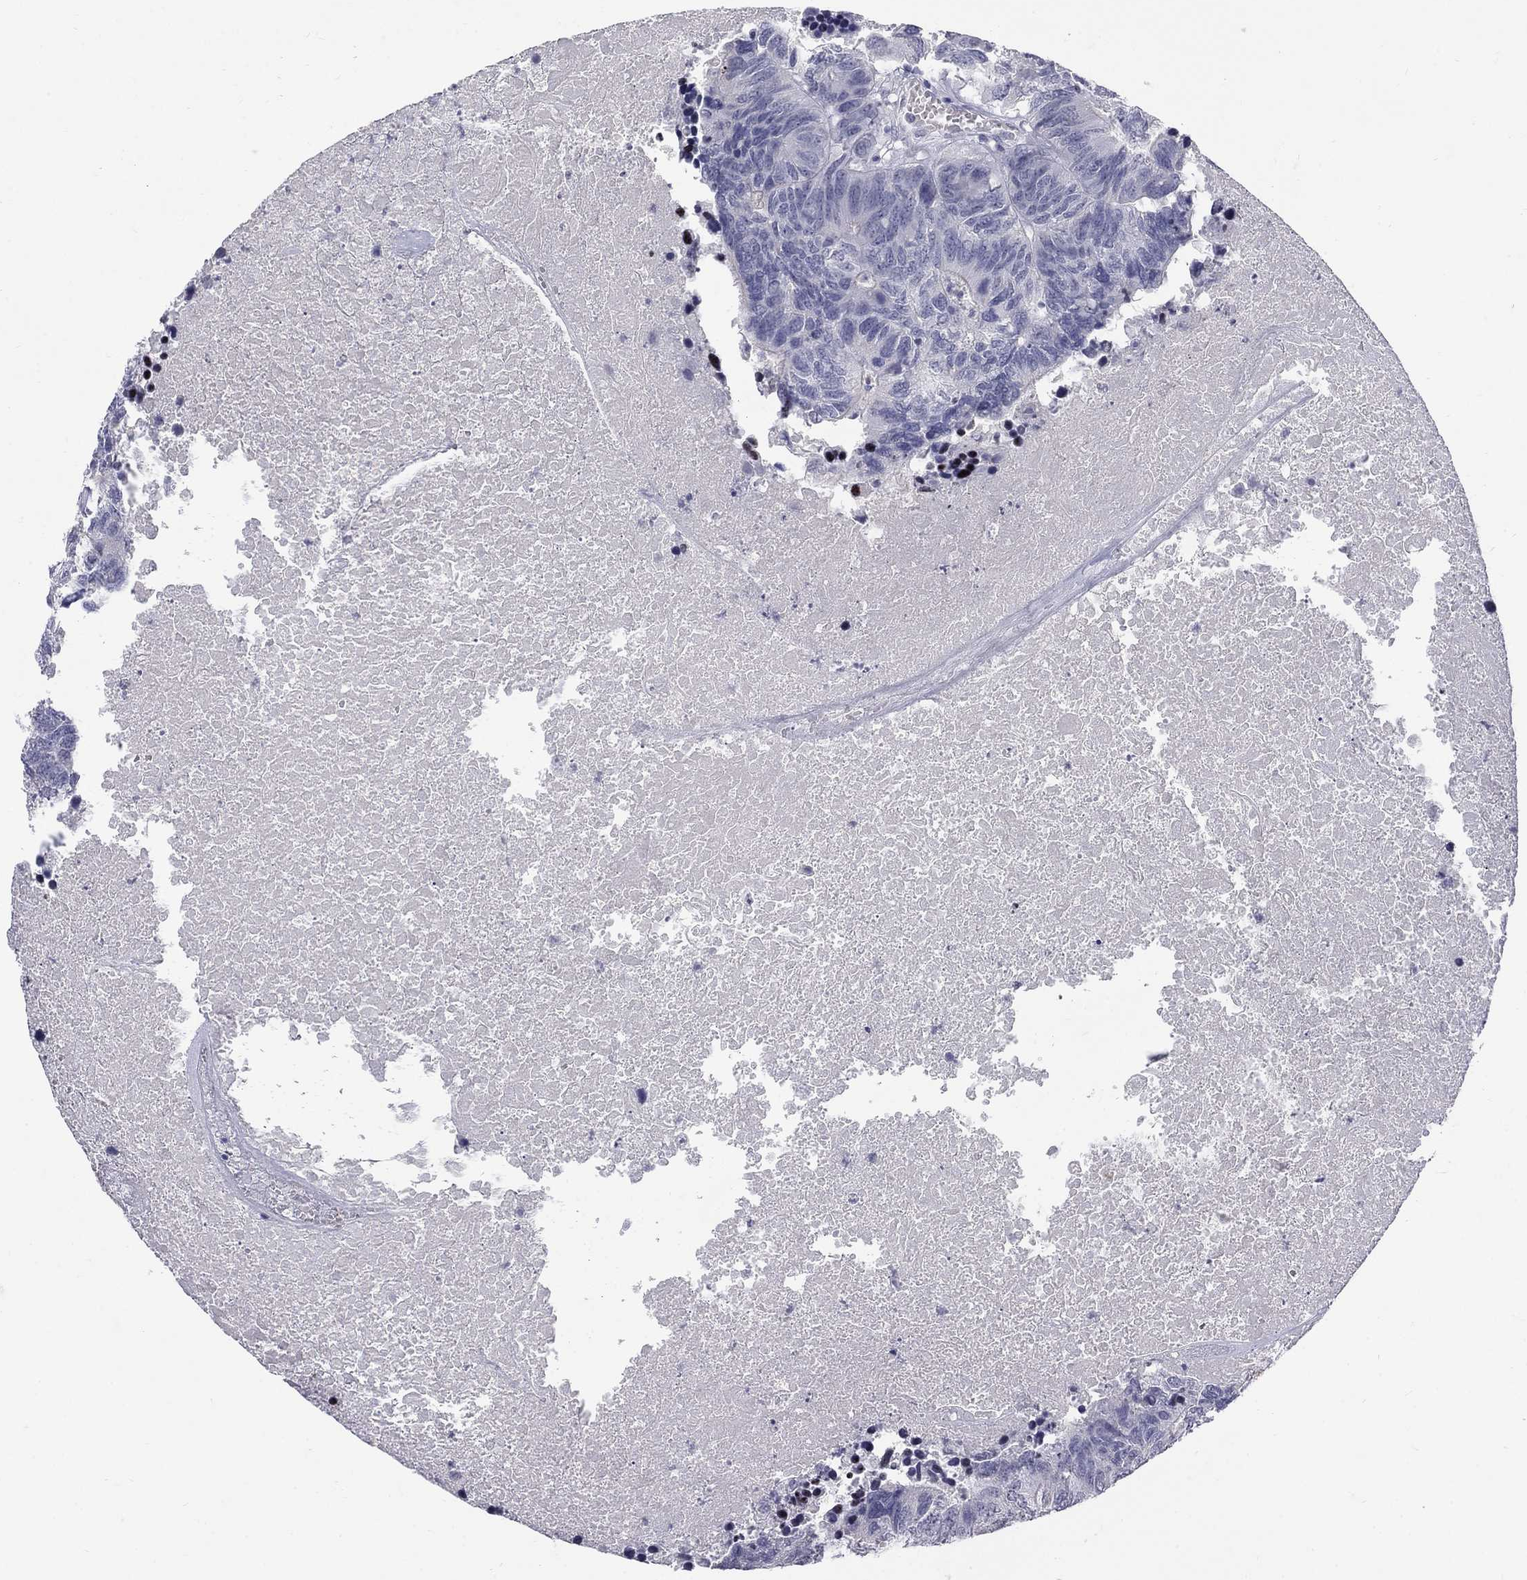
{"staining": {"intensity": "negative", "quantity": "none", "location": "none"}, "tissue": "colorectal cancer", "cell_type": "Tumor cells", "image_type": "cancer", "snomed": [{"axis": "morphology", "description": "Adenocarcinoma, NOS"}, {"axis": "topography", "description": "Colon"}], "caption": "IHC of human colorectal adenocarcinoma exhibits no positivity in tumor cells.", "gene": "CTNND2", "patient": {"sex": "female", "age": 48}}